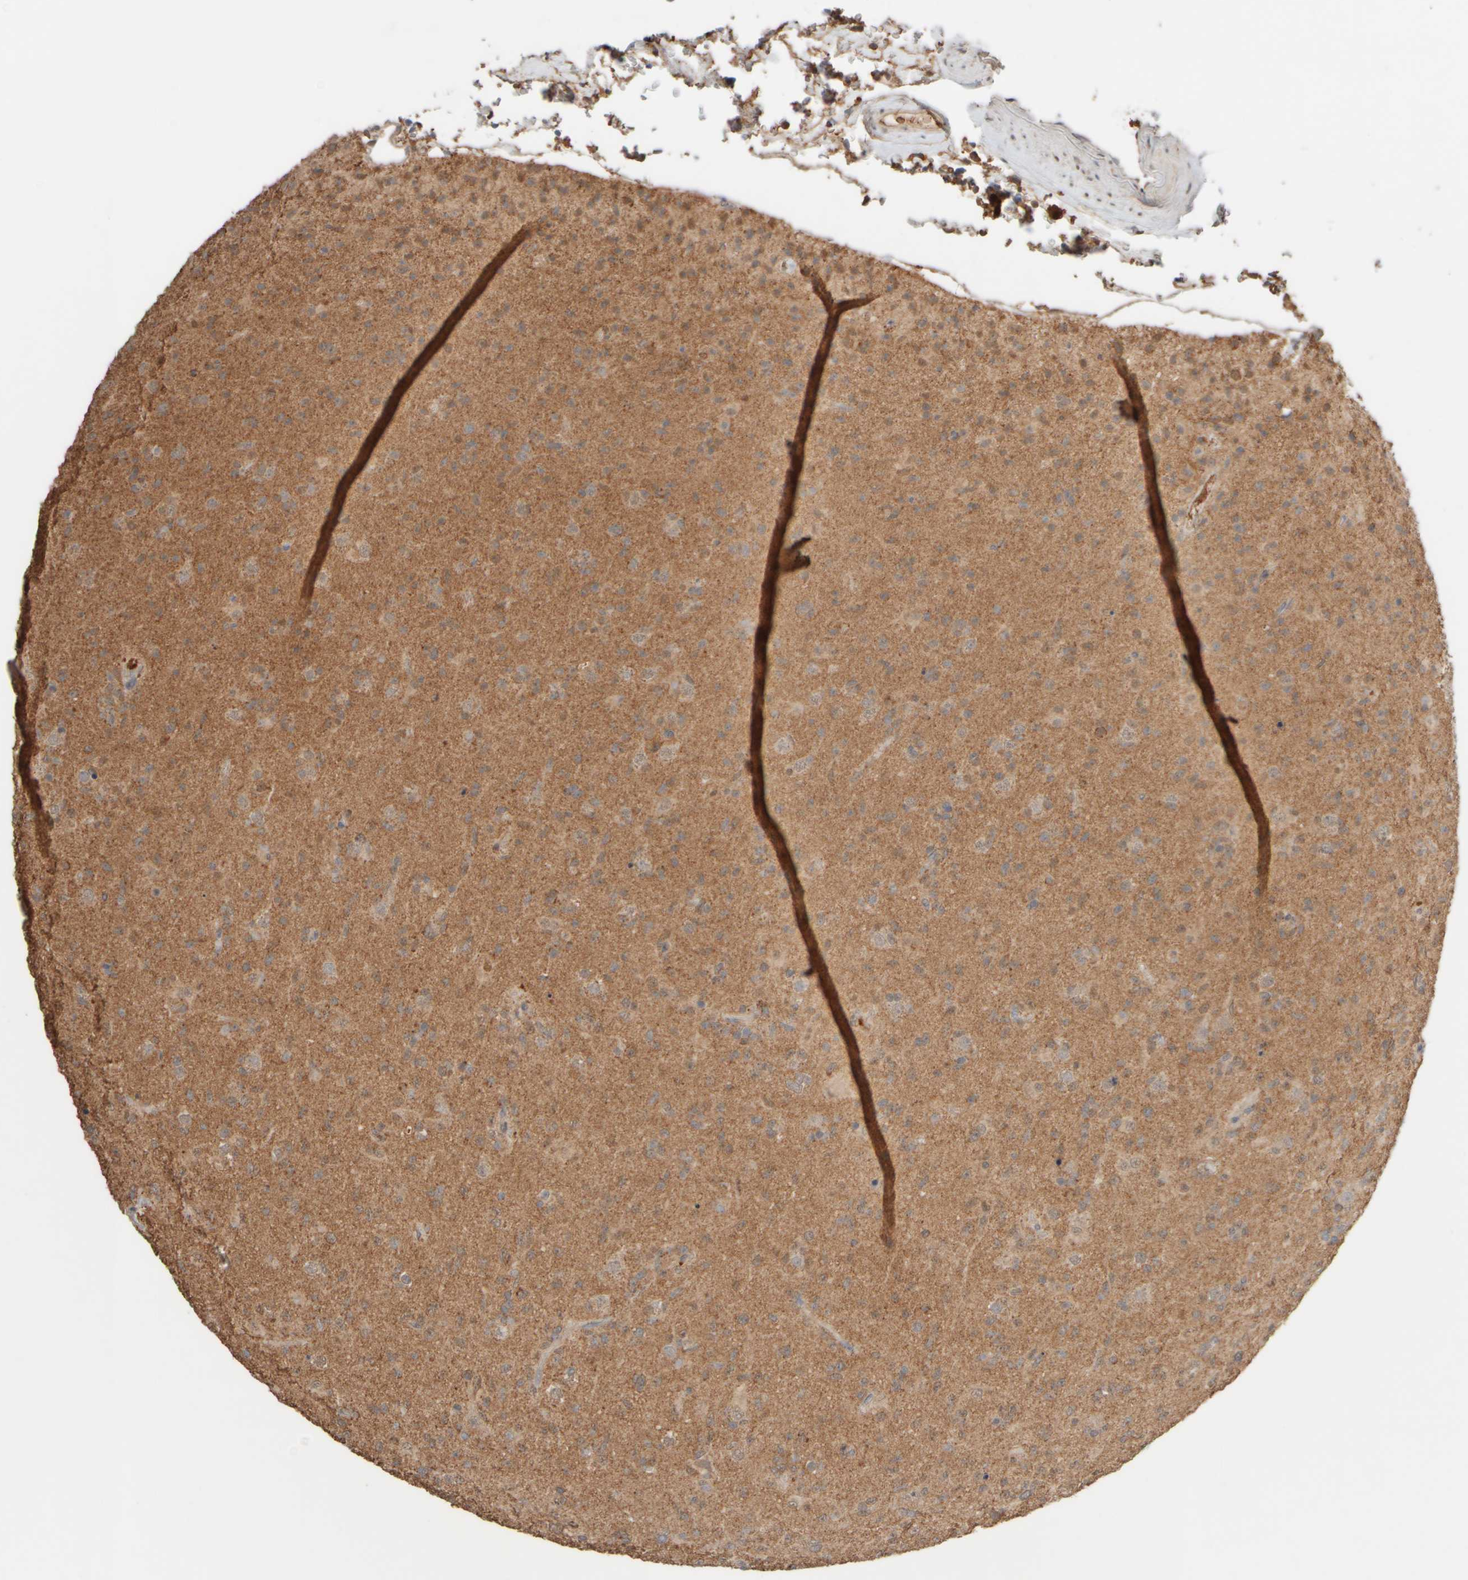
{"staining": {"intensity": "moderate", "quantity": ">75%", "location": "cytoplasmic/membranous"}, "tissue": "glioma", "cell_type": "Tumor cells", "image_type": "cancer", "snomed": [{"axis": "morphology", "description": "Glioma, malignant, Low grade"}, {"axis": "topography", "description": "Brain"}], "caption": "This is an image of immunohistochemistry staining of glioma, which shows moderate positivity in the cytoplasmic/membranous of tumor cells.", "gene": "EIF2B3", "patient": {"sex": "male", "age": 65}}